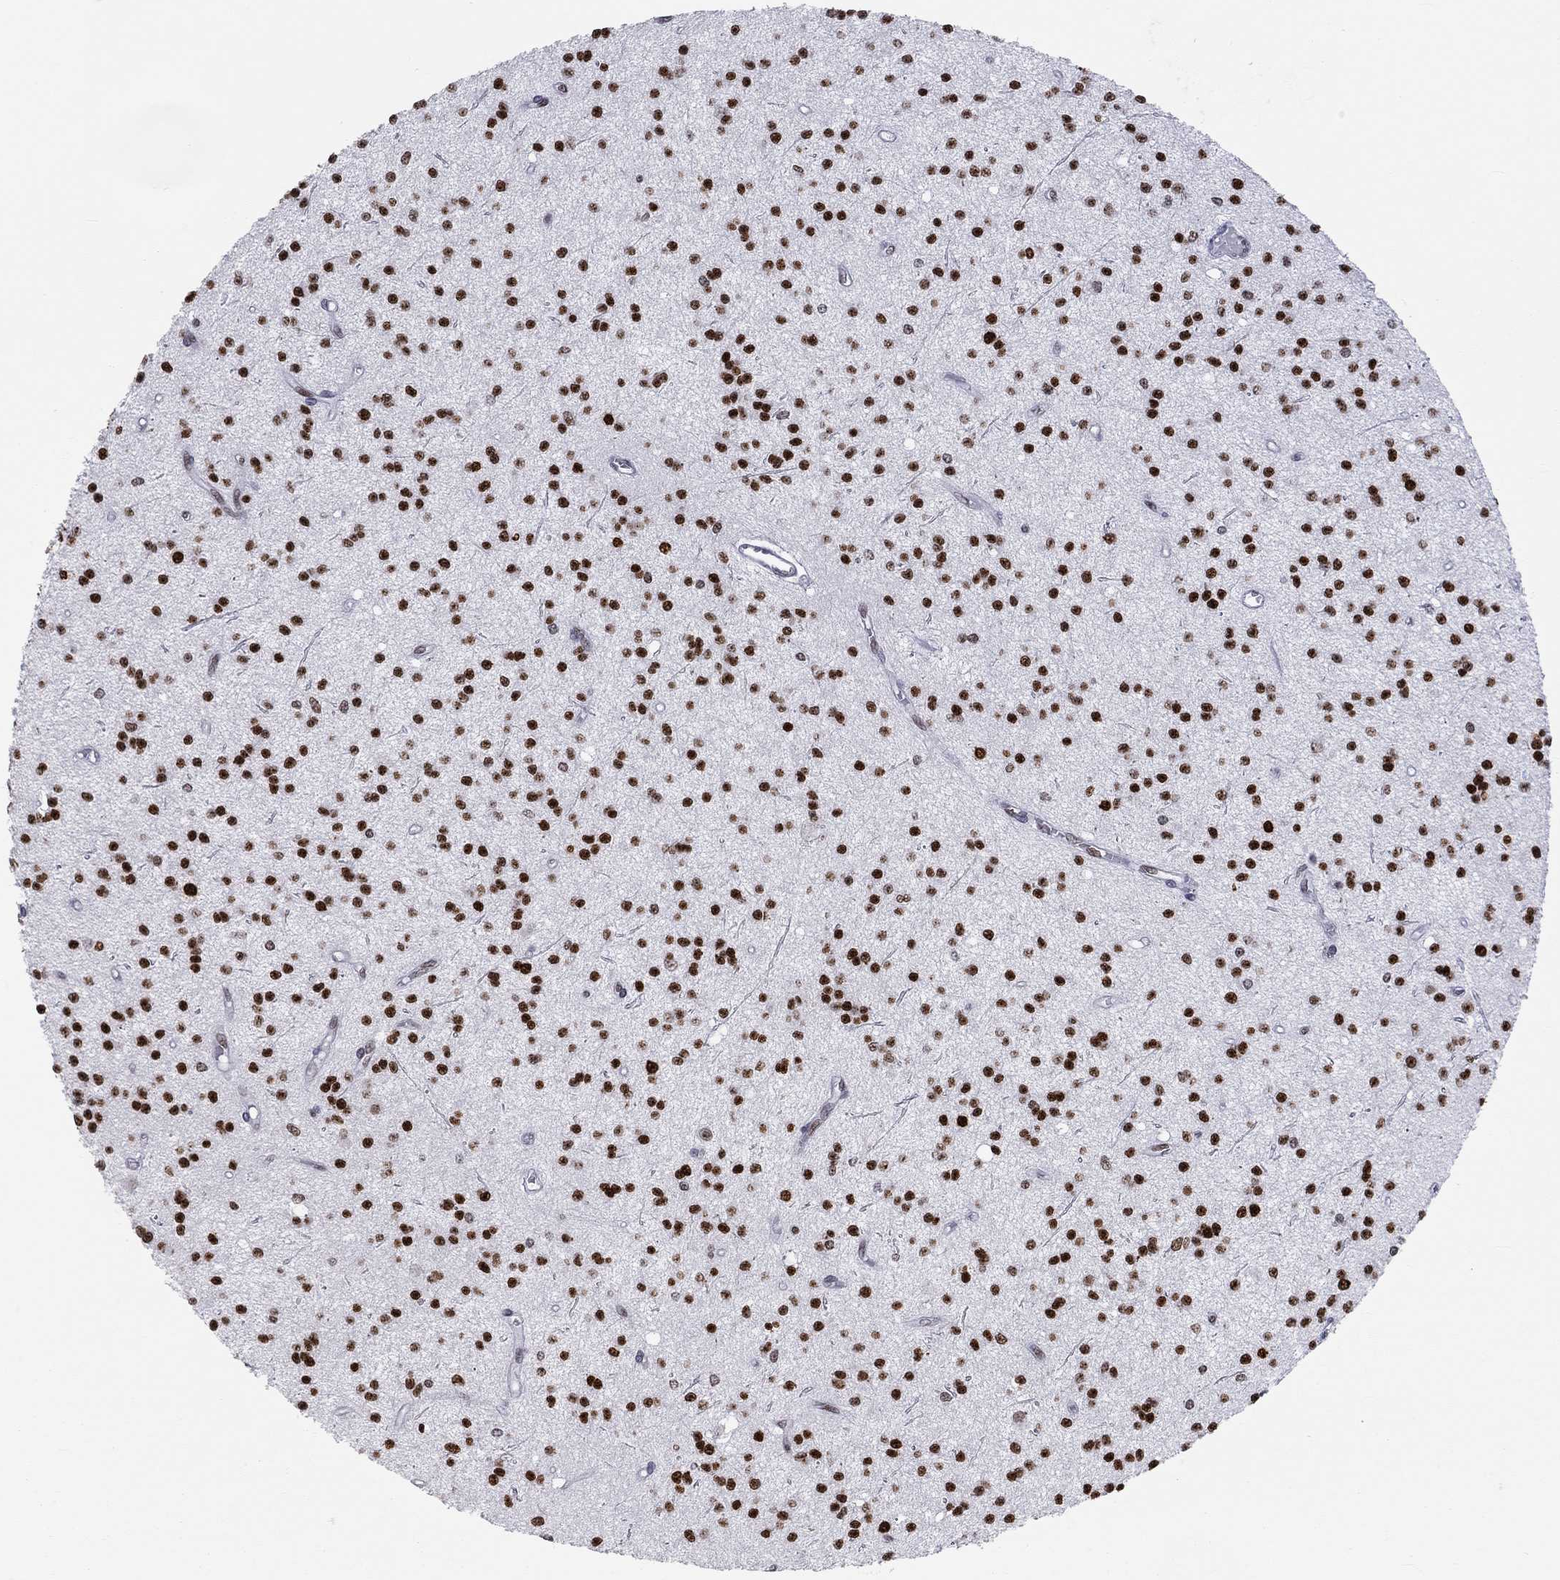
{"staining": {"intensity": "strong", "quantity": ">75%", "location": "nuclear"}, "tissue": "glioma", "cell_type": "Tumor cells", "image_type": "cancer", "snomed": [{"axis": "morphology", "description": "Glioma, malignant, Low grade"}, {"axis": "topography", "description": "Brain"}], "caption": "Immunohistochemistry image of neoplastic tissue: human glioma stained using immunohistochemistry exhibits high levels of strong protein expression localized specifically in the nuclear of tumor cells, appearing as a nuclear brown color.", "gene": "H2AX", "patient": {"sex": "male", "age": 27}}